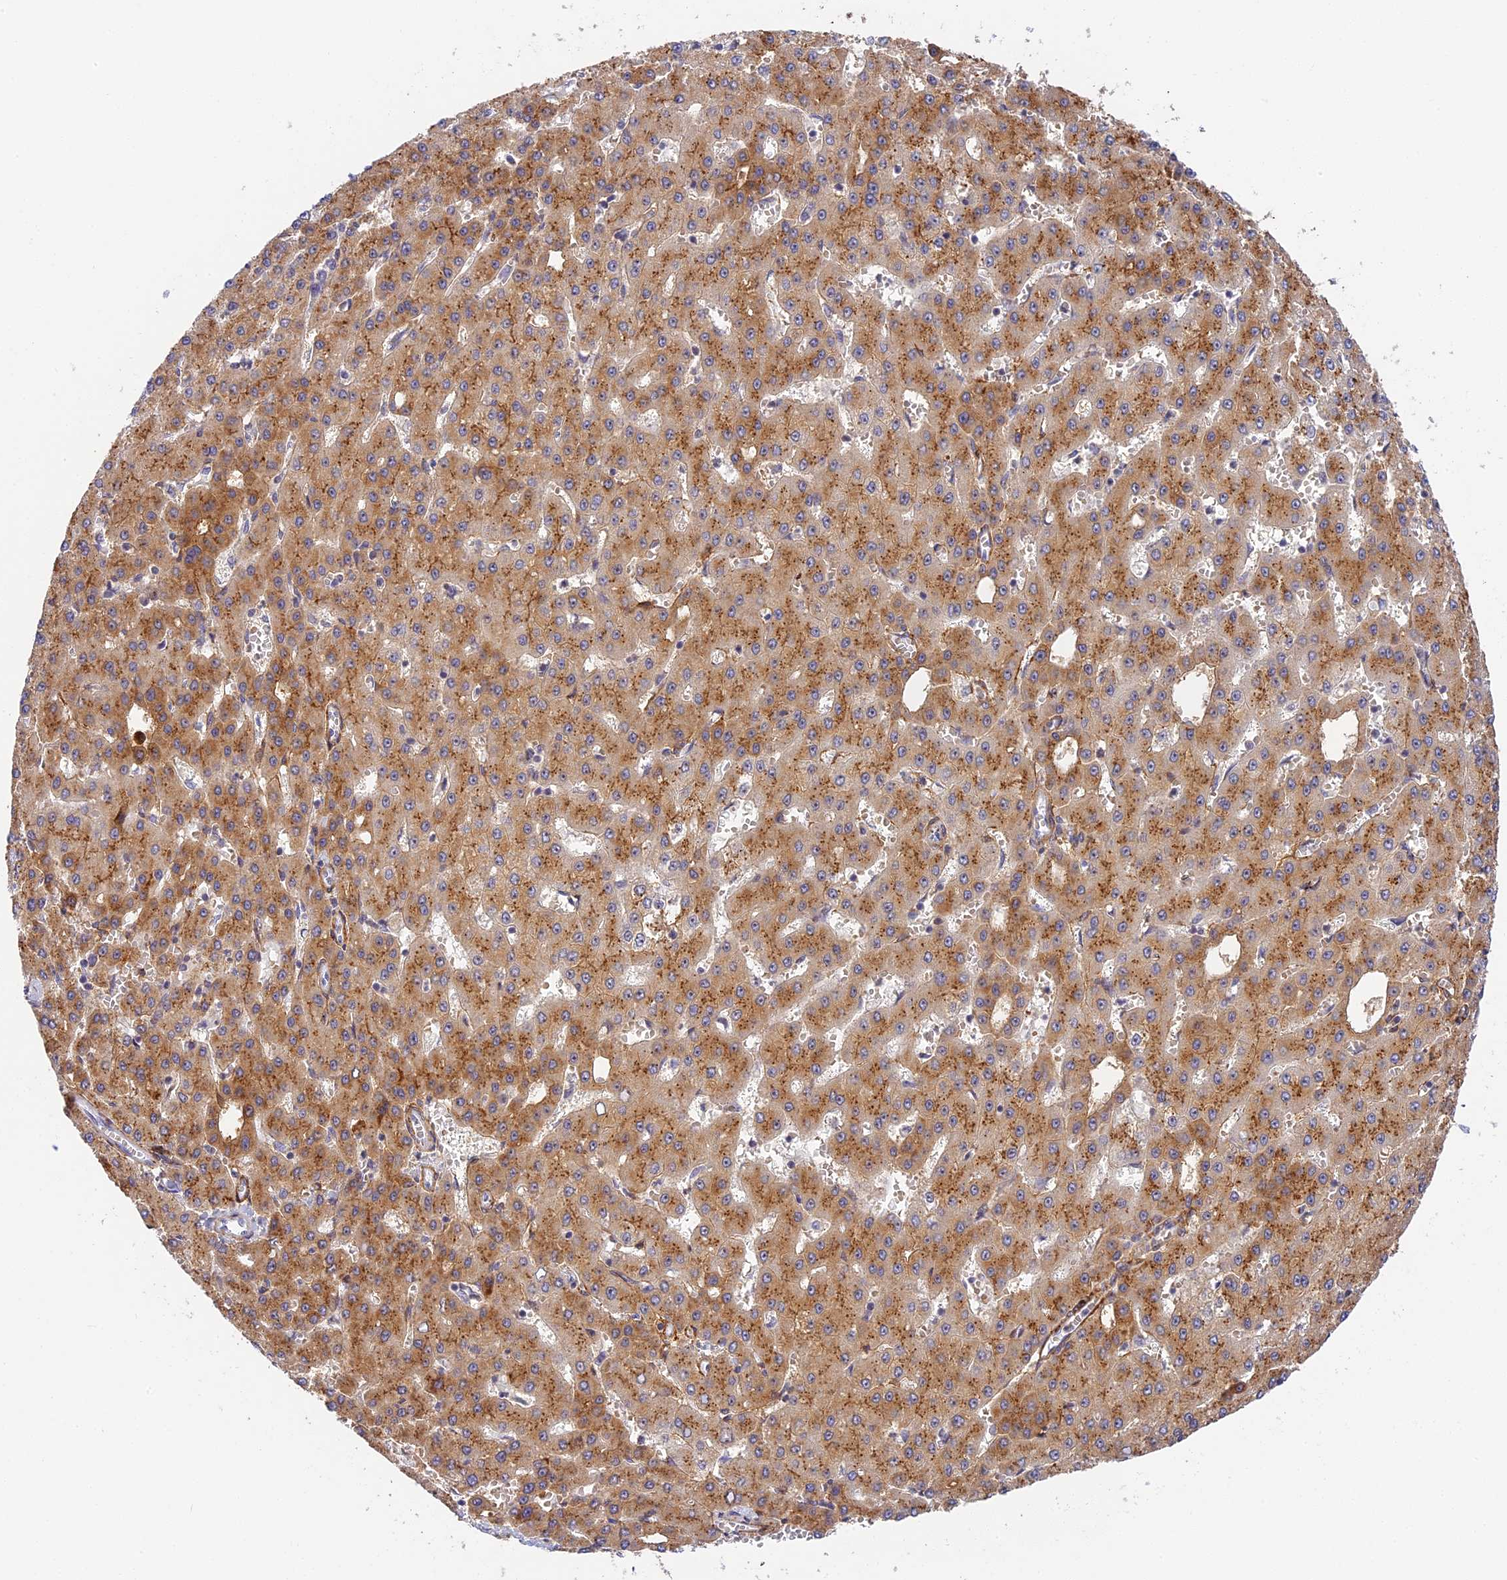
{"staining": {"intensity": "moderate", "quantity": ">75%", "location": "cytoplasmic/membranous"}, "tissue": "liver cancer", "cell_type": "Tumor cells", "image_type": "cancer", "snomed": [{"axis": "morphology", "description": "Carcinoma, Hepatocellular, NOS"}, {"axis": "topography", "description": "Liver"}], "caption": "This is an image of immunohistochemistry staining of hepatocellular carcinoma (liver), which shows moderate expression in the cytoplasmic/membranous of tumor cells.", "gene": "HEATR5B", "patient": {"sex": "male", "age": 47}}